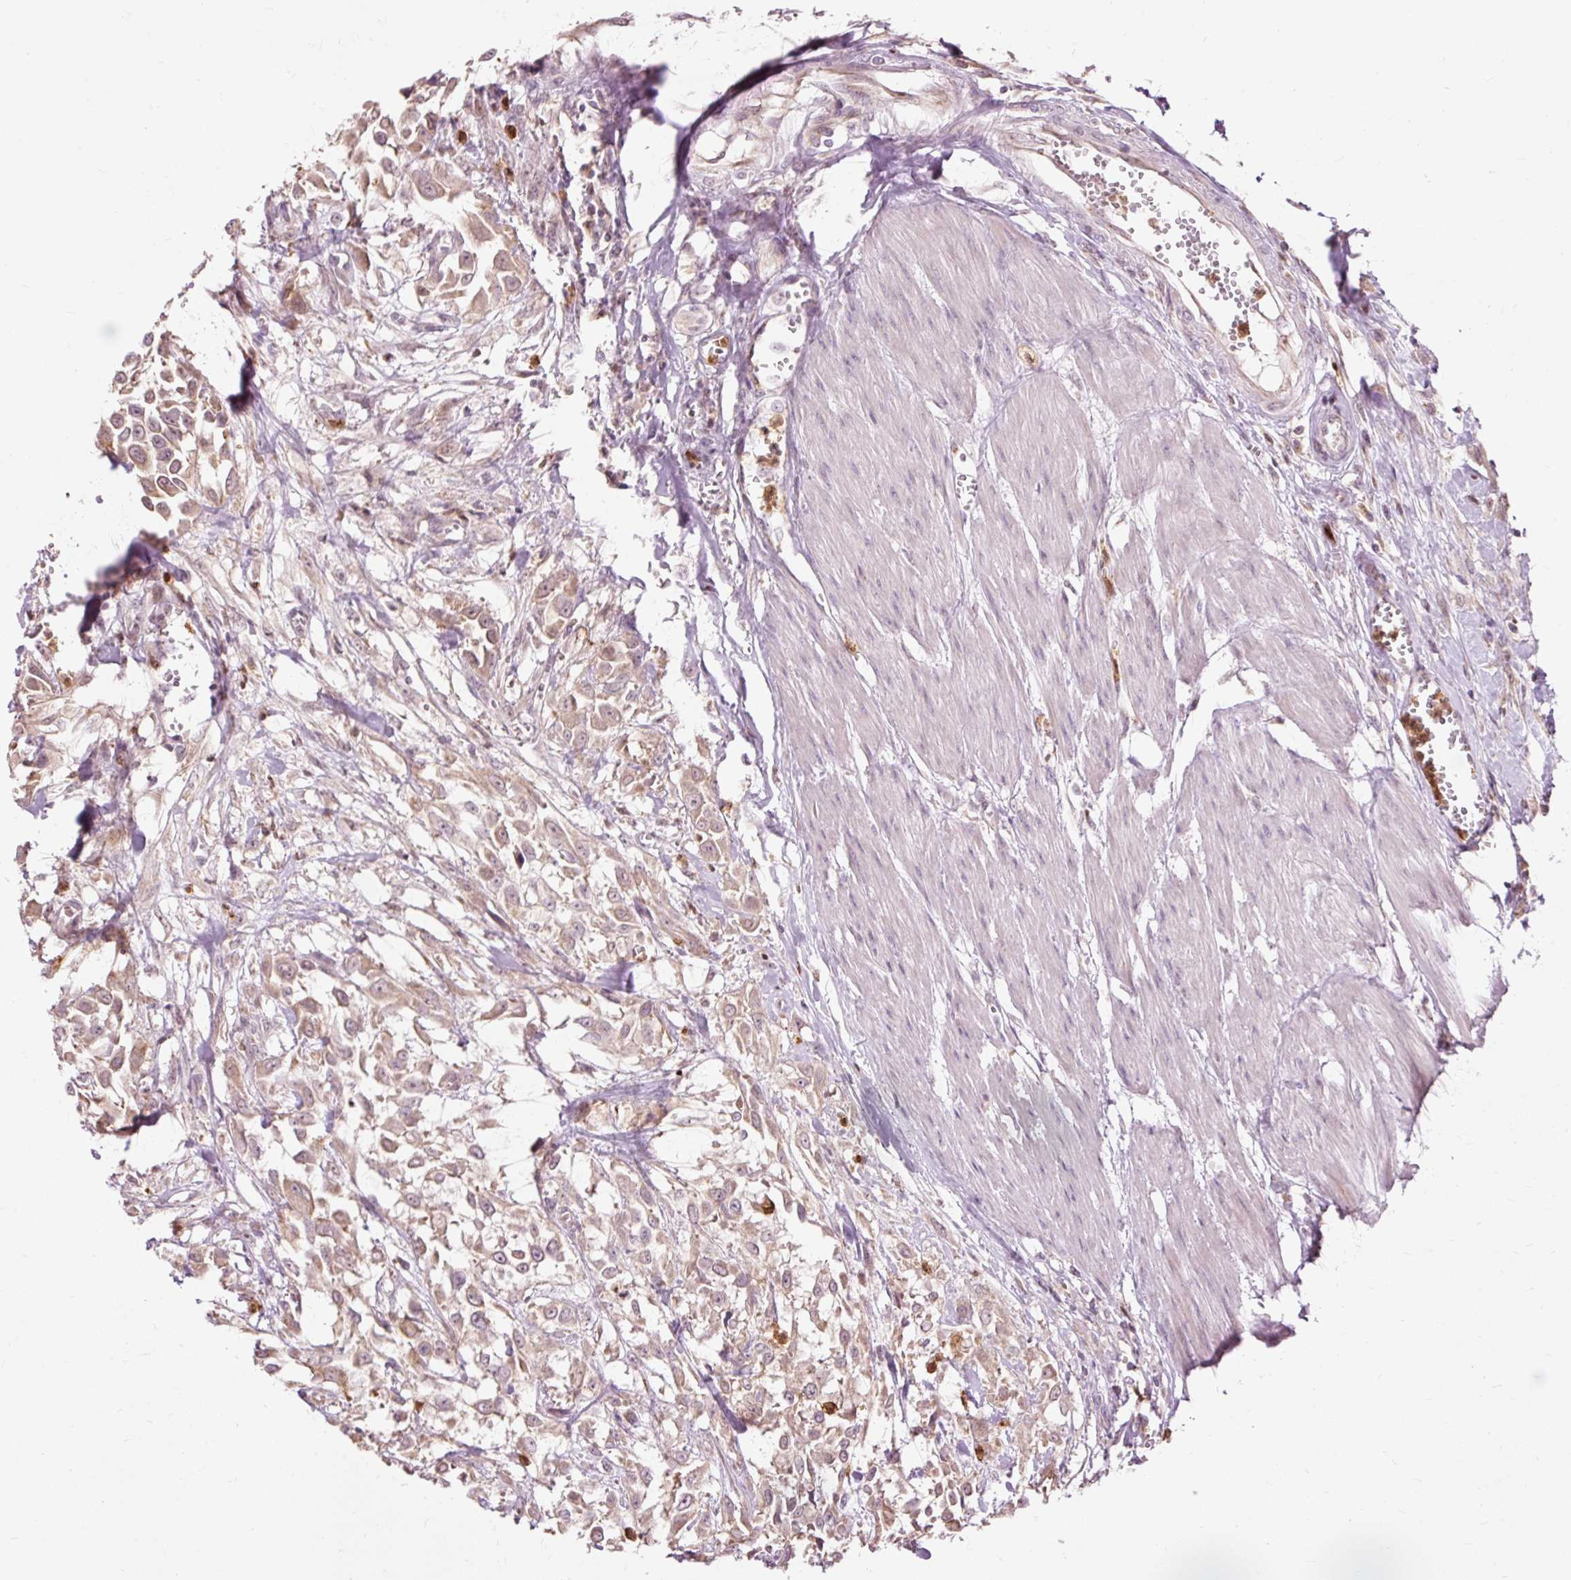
{"staining": {"intensity": "weak", "quantity": ">75%", "location": "cytoplasmic/membranous"}, "tissue": "urothelial cancer", "cell_type": "Tumor cells", "image_type": "cancer", "snomed": [{"axis": "morphology", "description": "Urothelial carcinoma, High grade"}, {"axis": "topography", "description": "Urinary bladder"}], "caption": "Immunohistochemical staining of urothelial cancer exhibits weak cytoplasmic/membranous protein staining in approximately >75% of tumor cells. (brown staining indicates protein expression, while blue staining denotes nuclei).", "gene": "PRDX5", "patient": {"sex": "male", "age": 57}}